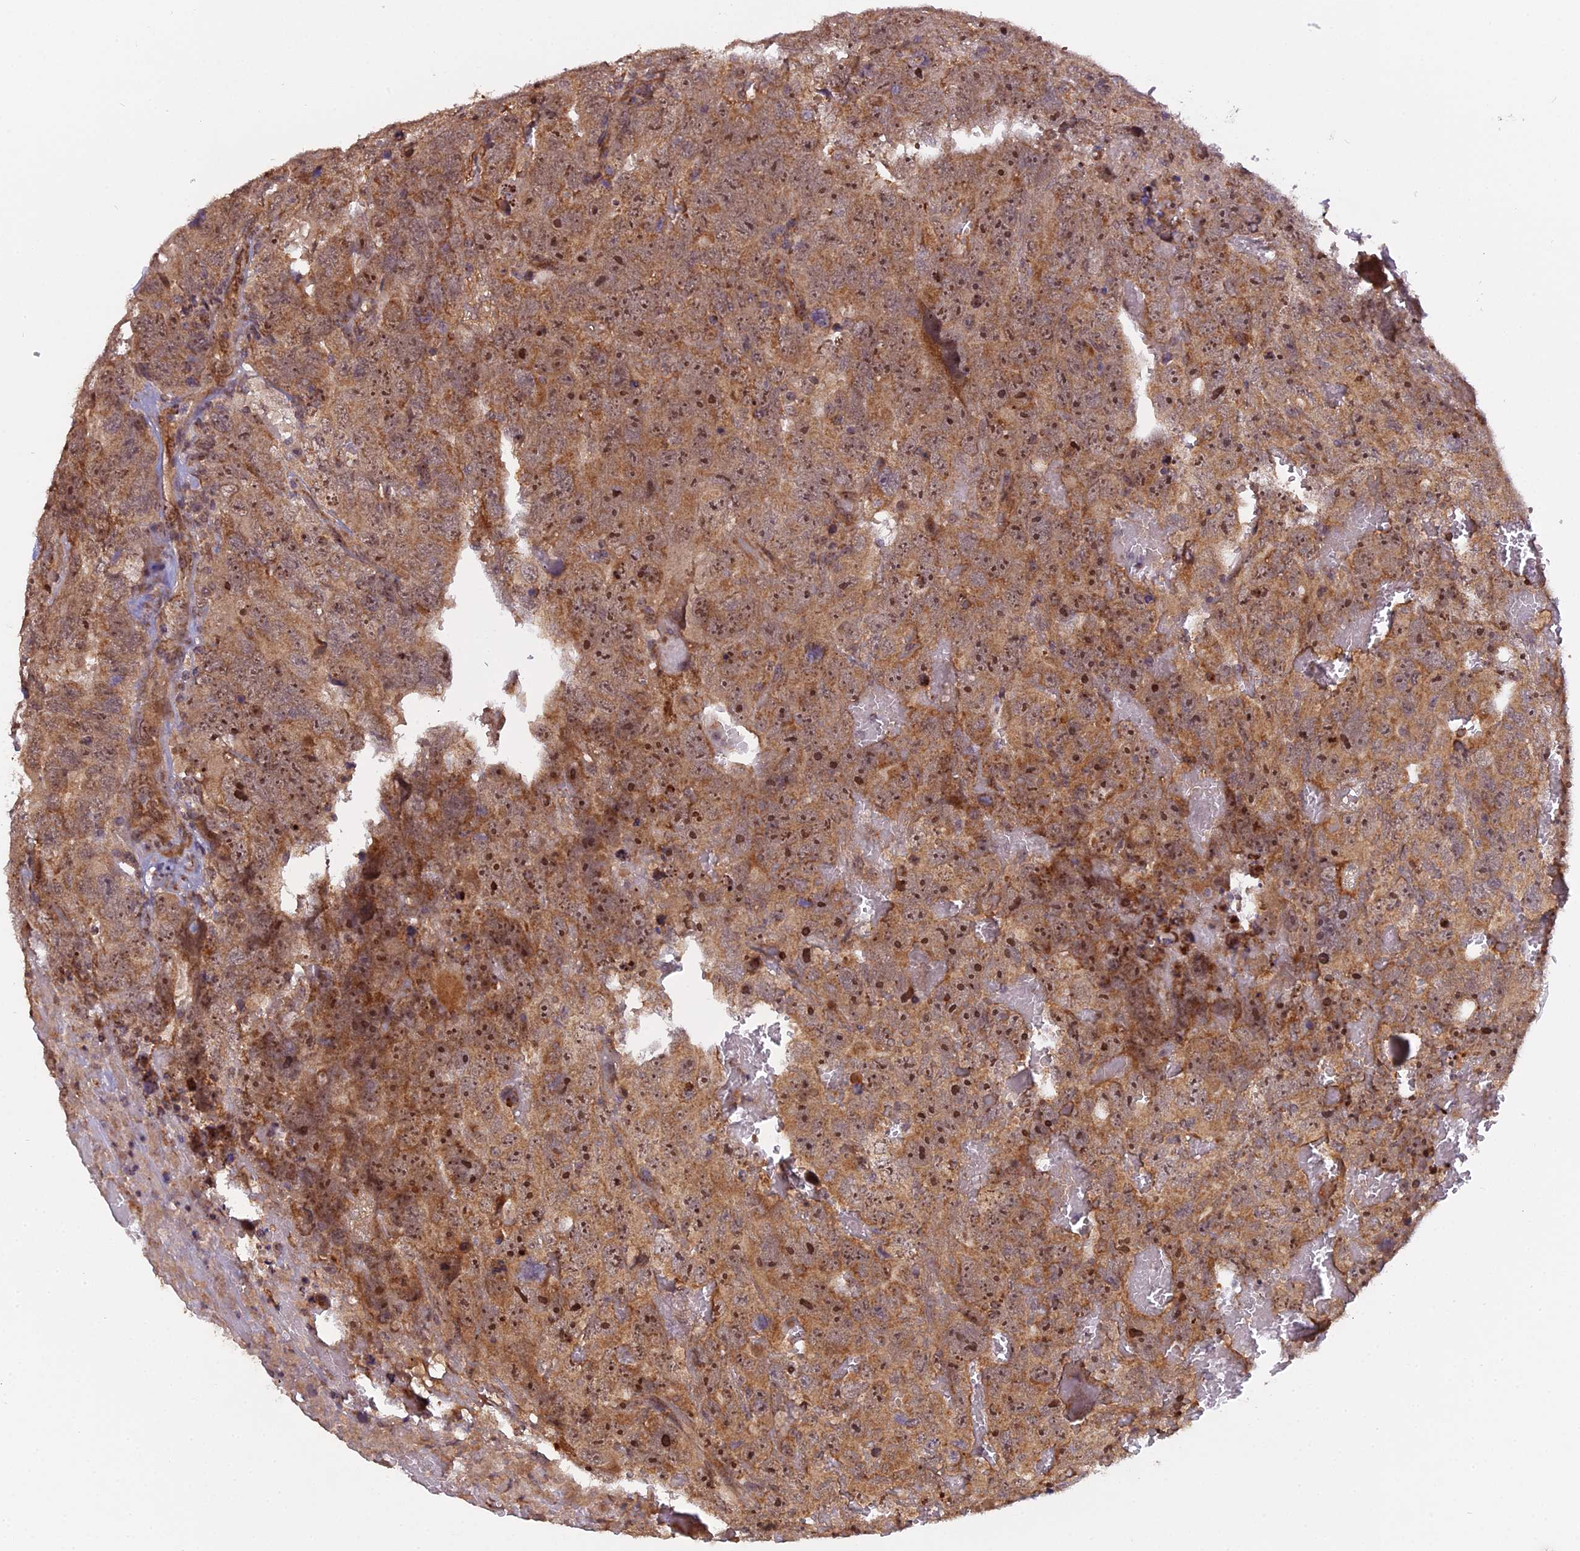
{"staining": {"intensity": "moderate", "quantity": ">75%", "location": "cytoplasmic/membranous,nuclear"}, "tissue": "testis cancer", "cell_type": "Tumor cells", "image_type": "cancer", "snomed": [{"axis": "morphology", "description": "Carcinoma, Embryonal, NOS"}, {"axis": "topography", "description": "Testis"}], "caption": "A brown stain shows moderate cytoplasmic/membranous and nuclear expression of a protein in testis cancer (embryonal carcinoma) tumor cells.", "gene": "MEOX1", "patient": {"sex": "male", "age": 45}}